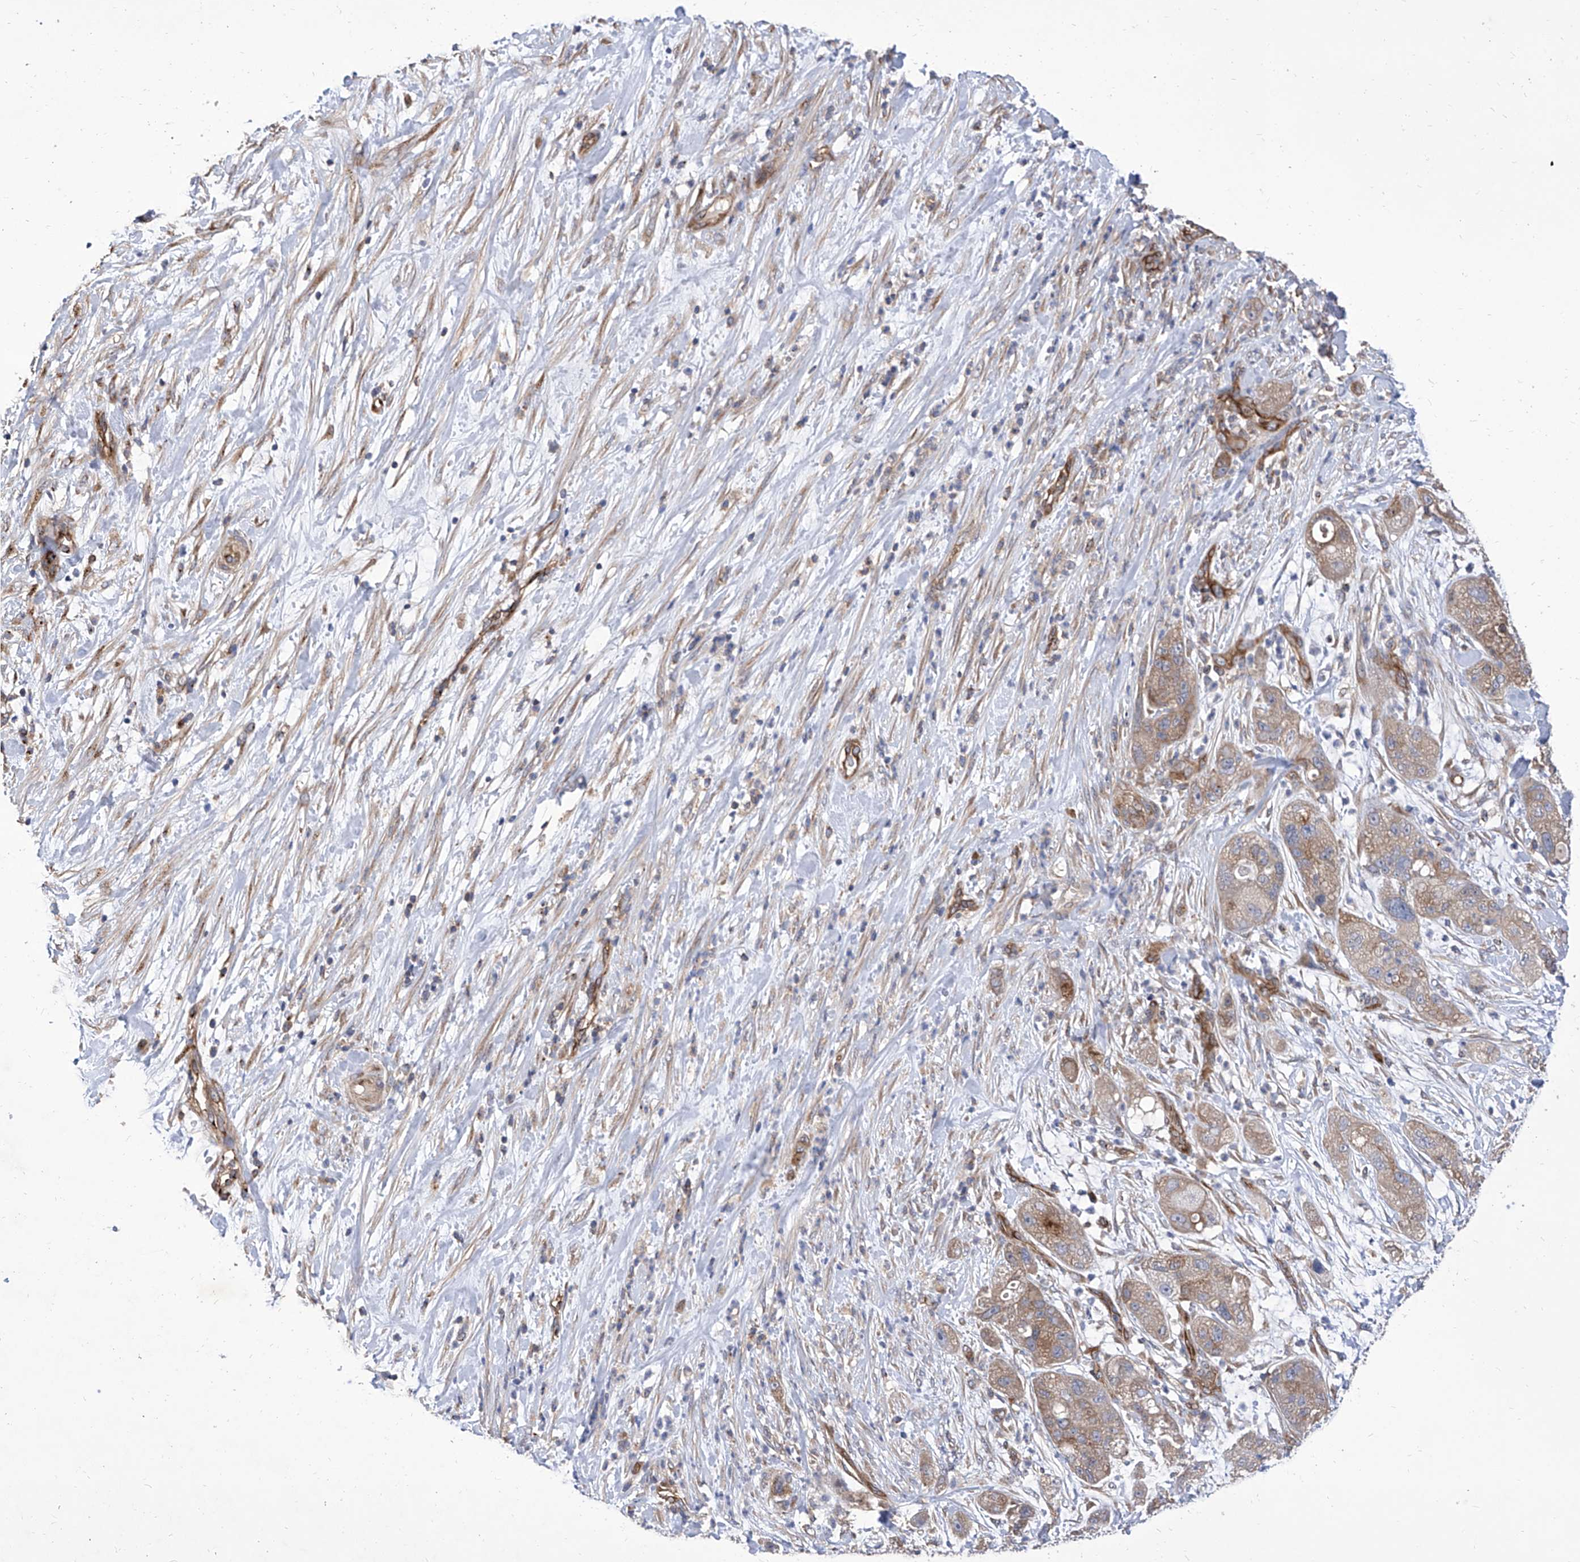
{"staining": {"intensity": "weak", "quantity": ">75%", "location": "cytoplasmic/membranous"}, "tissue": "pancreatic cancer", "cell_type": "Tumor cells", "image_type": "cancer", "snomed": [{"axis": "morphology", "description": "Adenocarcinoma, NOS"}, {"axis": "topography", "description": "Pancreas"}], "caption": "Weak cytoplasmic/membranous protein expression is identified in about >75% of tumor cells in pancreatic cancer (adenocarcinoma).", "gene": "TJAP1", "patient": {"sex": "female", "age": 78}}